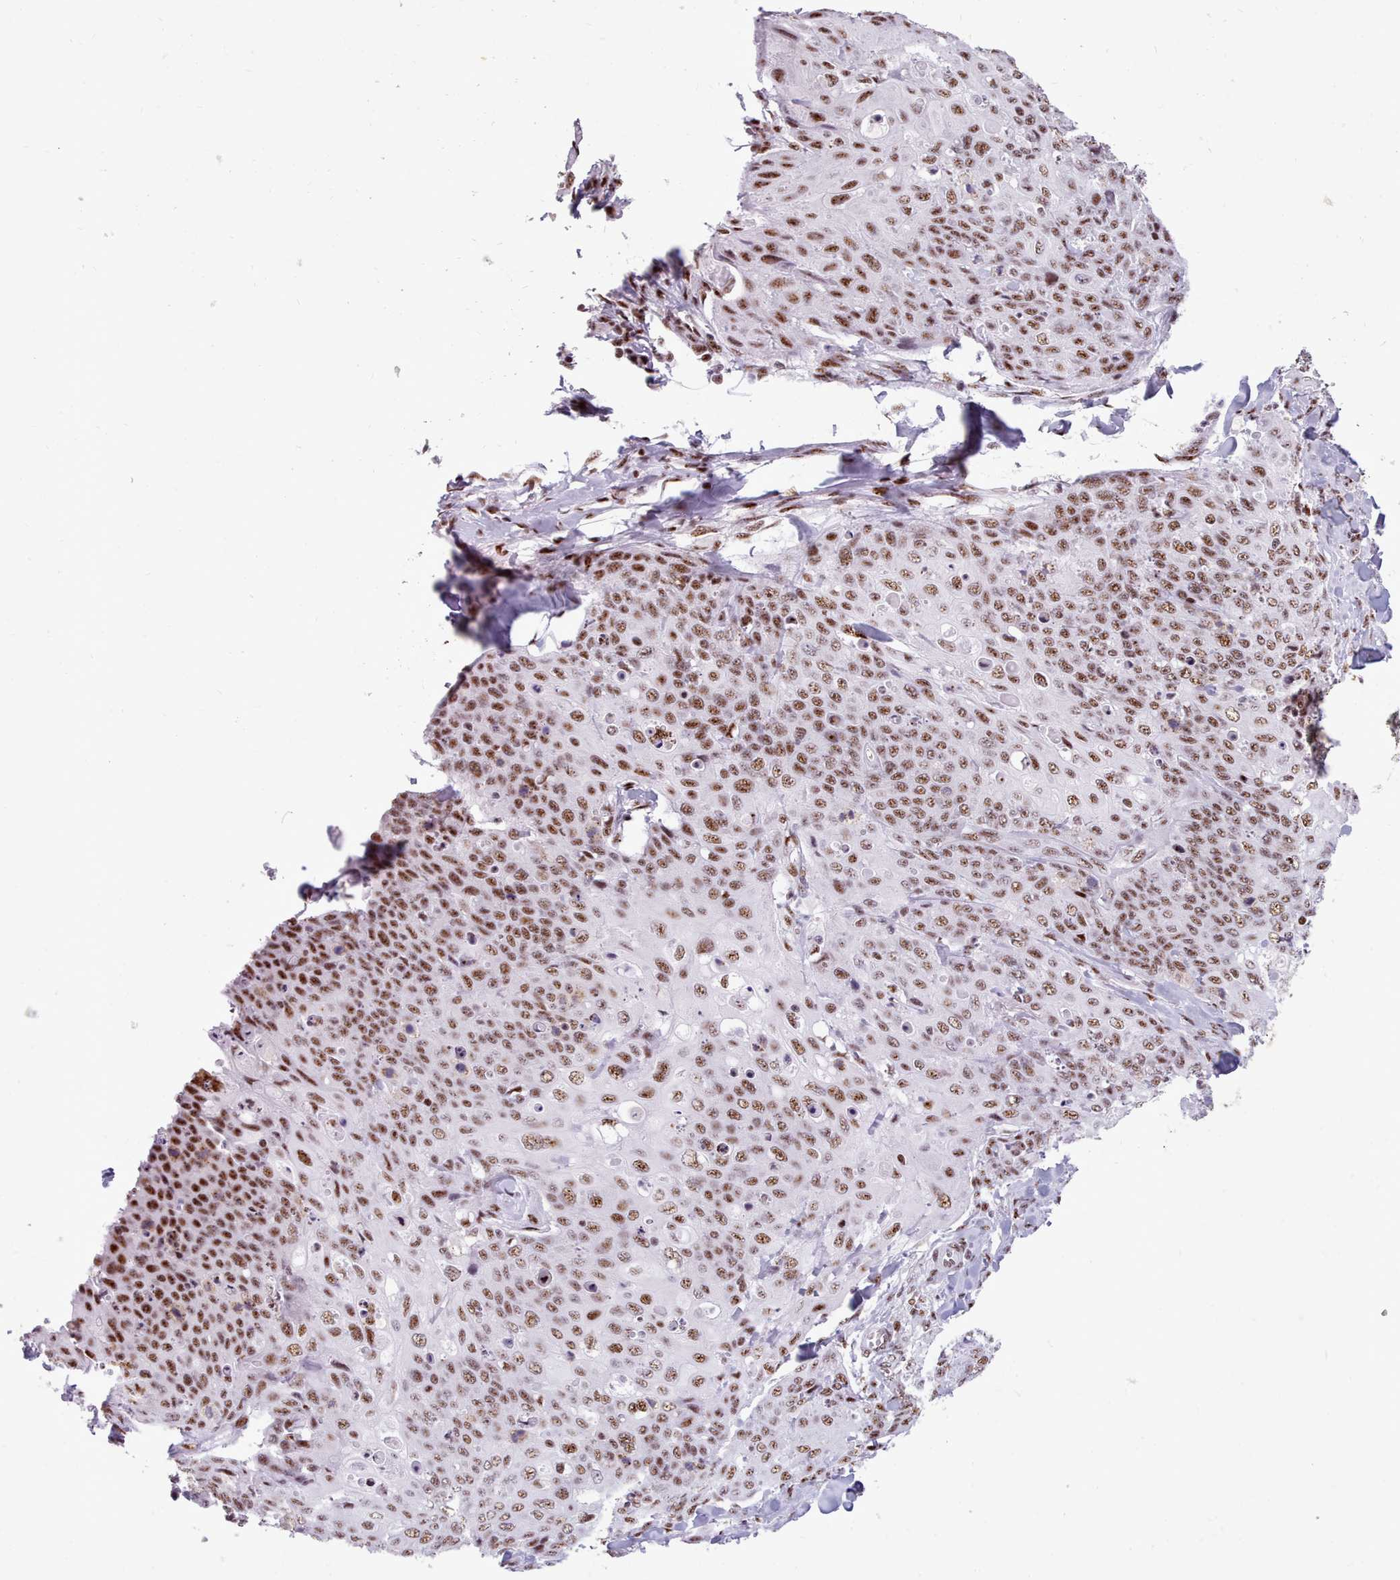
{"staining": {"intensity": "moderate", "quantity": ">75%", "location": "nuclear"}, "tissue": "skin cancer", "cell_type": "Tumor cells", "image_type": "cancer", "snomed": [{"axis": "morphology", "description": "Squamous cell carcinoma, NOS"}, {"axis": "topography", "description": "Skin"}, {"axis": "topography", "description": "Vulva"}], "caption": "Approximately >75% of tumor cells in human skin squamous cell carcinoma show moderate nuclear protein positivity as visualized by brown immunohistochemical staining.", "gene": "TMEM35B", "patient": {"sex": "female", "age": 85}}